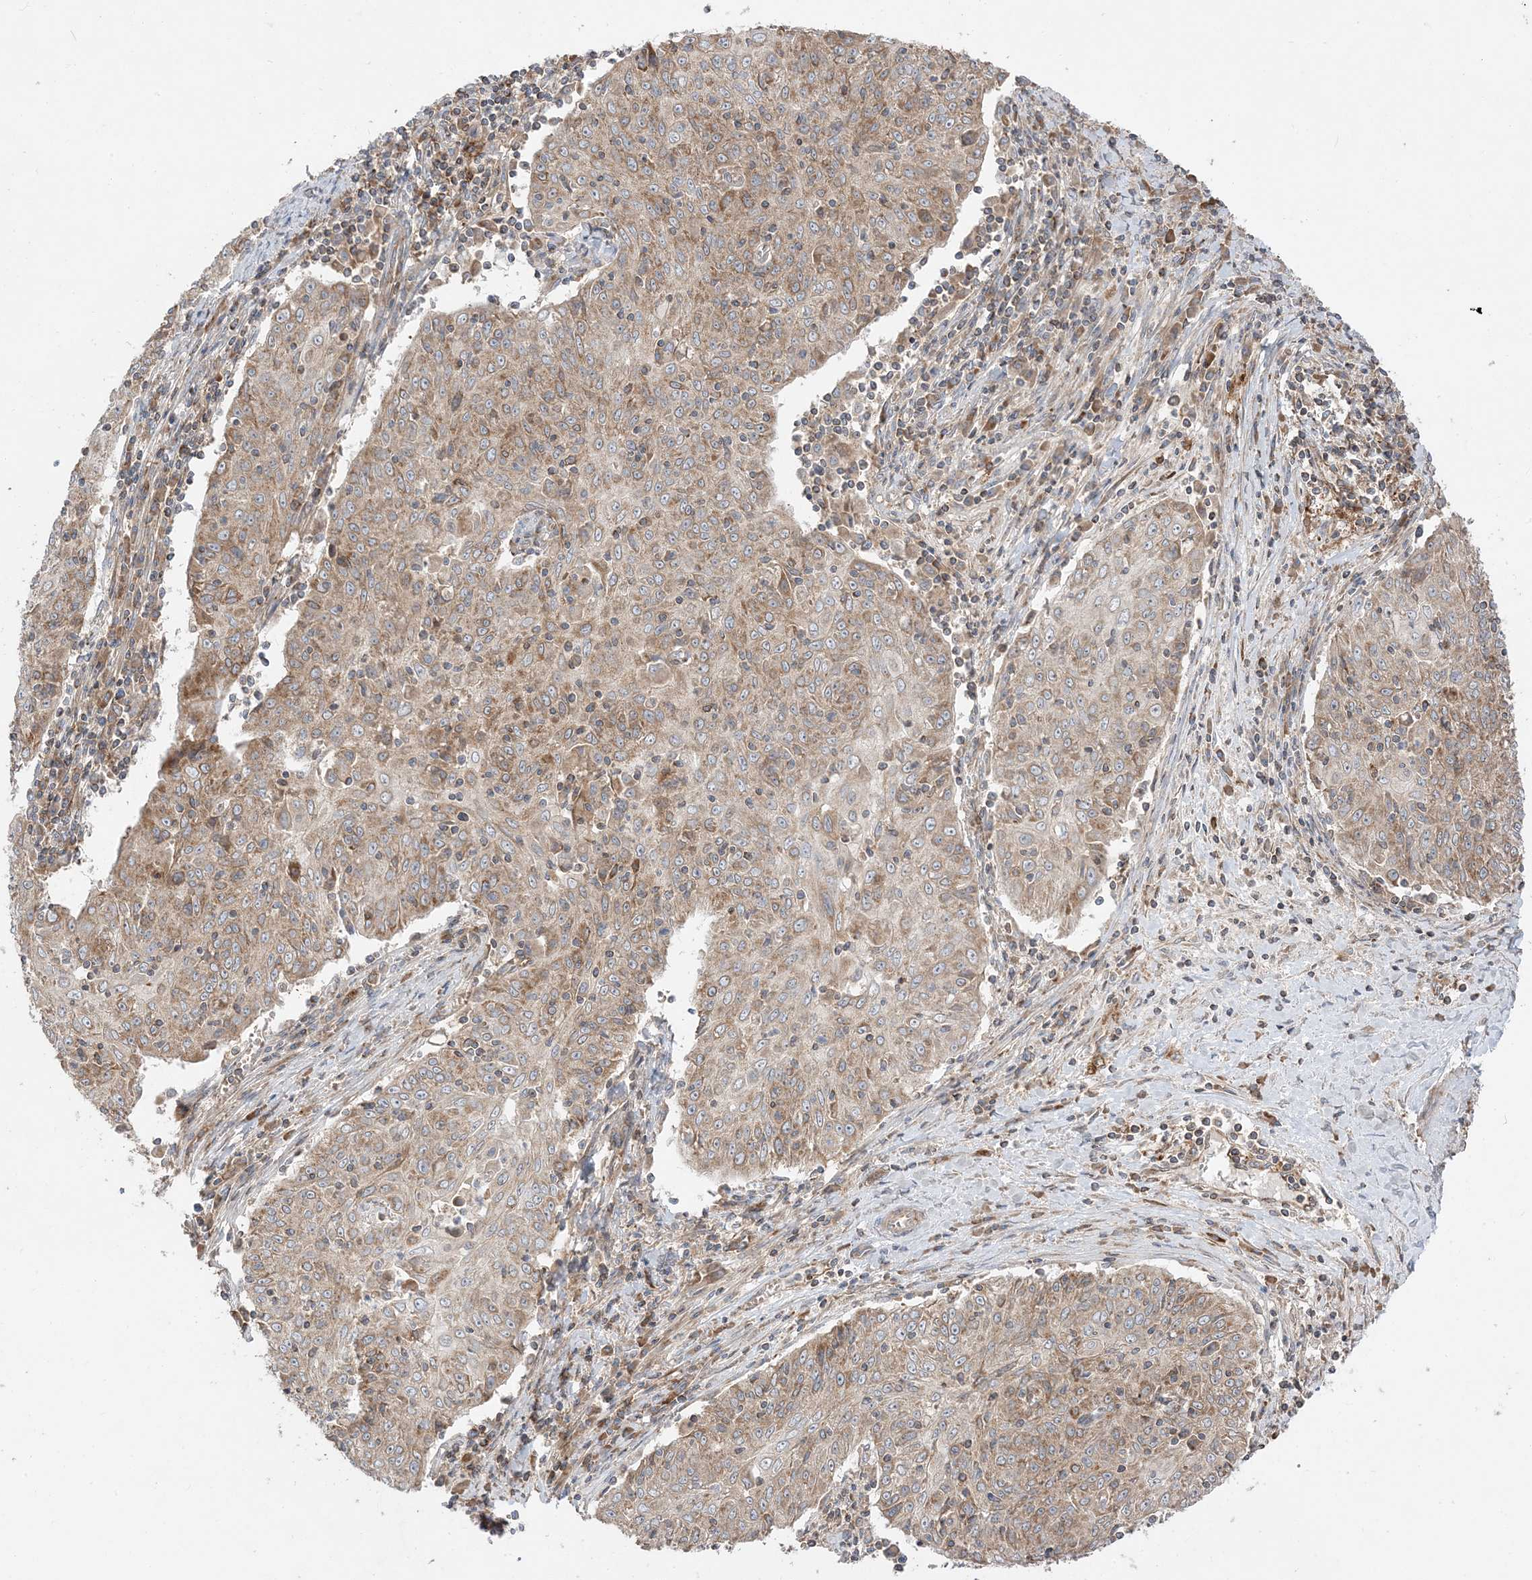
{"staining": {"intensity": "moderate", "quantity": ">75%", "location": "cytoplasmic/membranous"}, "tissue": "cervical cancer", "cell_type": "Tumor cells", "image_type": "cancer", "snomed": [{"axis": "morphology", "description": "Squamous cell carcinoma, NOS"}, {"axis": "topography", "description": "Cervix"}], "caption": "Protein analysis of cervical squamous cell carcinoma tissue displays moderate cytoplasmic/membranous staining in about >75% of tumor cells.", "gene": "AARS2", "patient": {"sex": "female", "age": 48}}